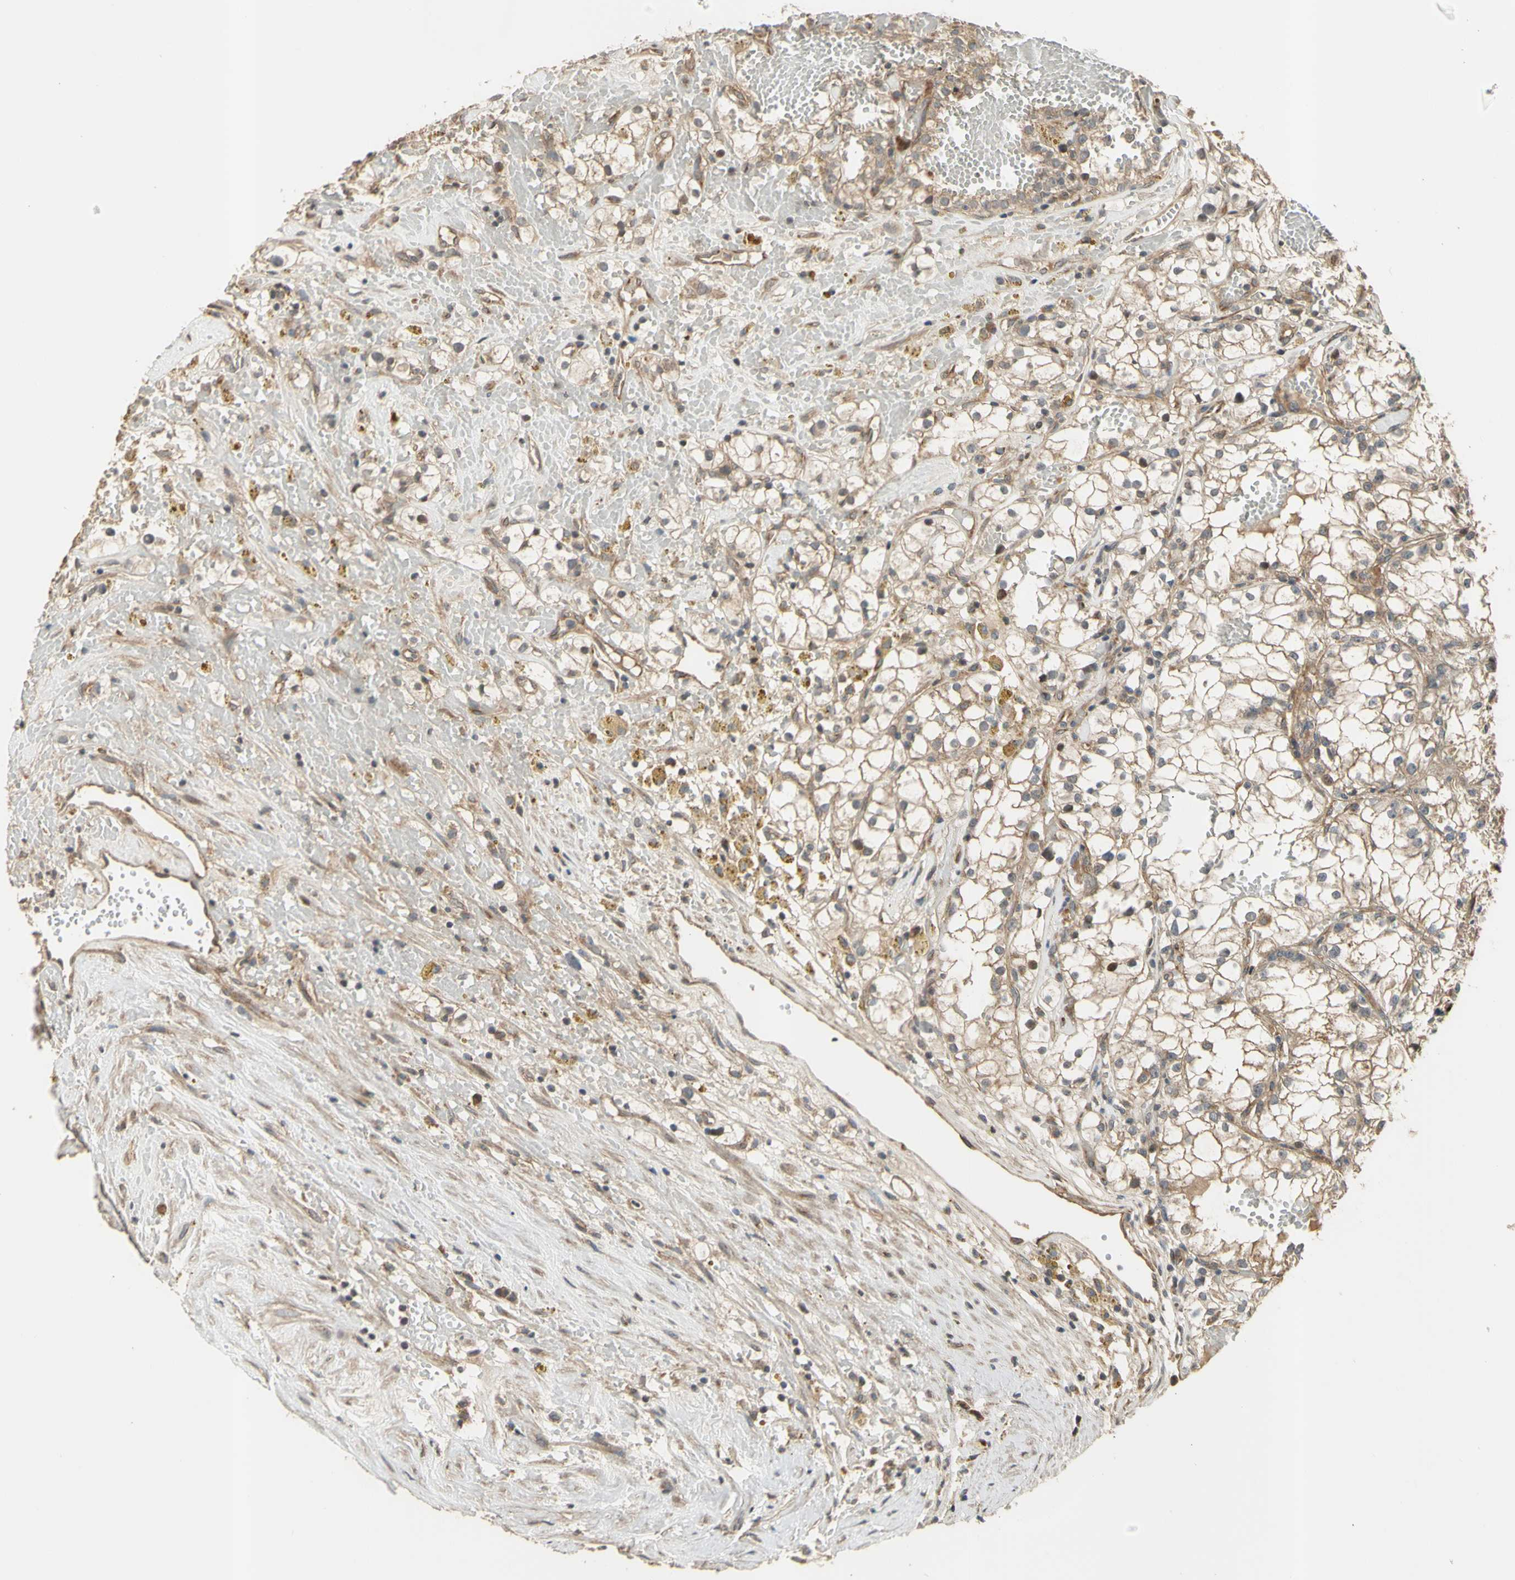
{"staining": {"intensity": "moderate", "quantity": ">75%", "location": "cytoplasmic/membranous"}, "tissue": "renal cancer", "cell_type": "Tumor cells", "image_type": "cancer", "snomed": [{"axis": "morphology", "description": "Adenocarcinoma, NOS"}, {"axis": "topography", "description": "Kidney"}], "caption": "There is medium levels of moderate cytoplasmic/membranous positivity in tumor cells of renal adenocarcinoma, as demonstrated by immunohistochemical staining (brown color).", "gene": "EFNB2", "patient": {"sex": "male", "age": 56}}